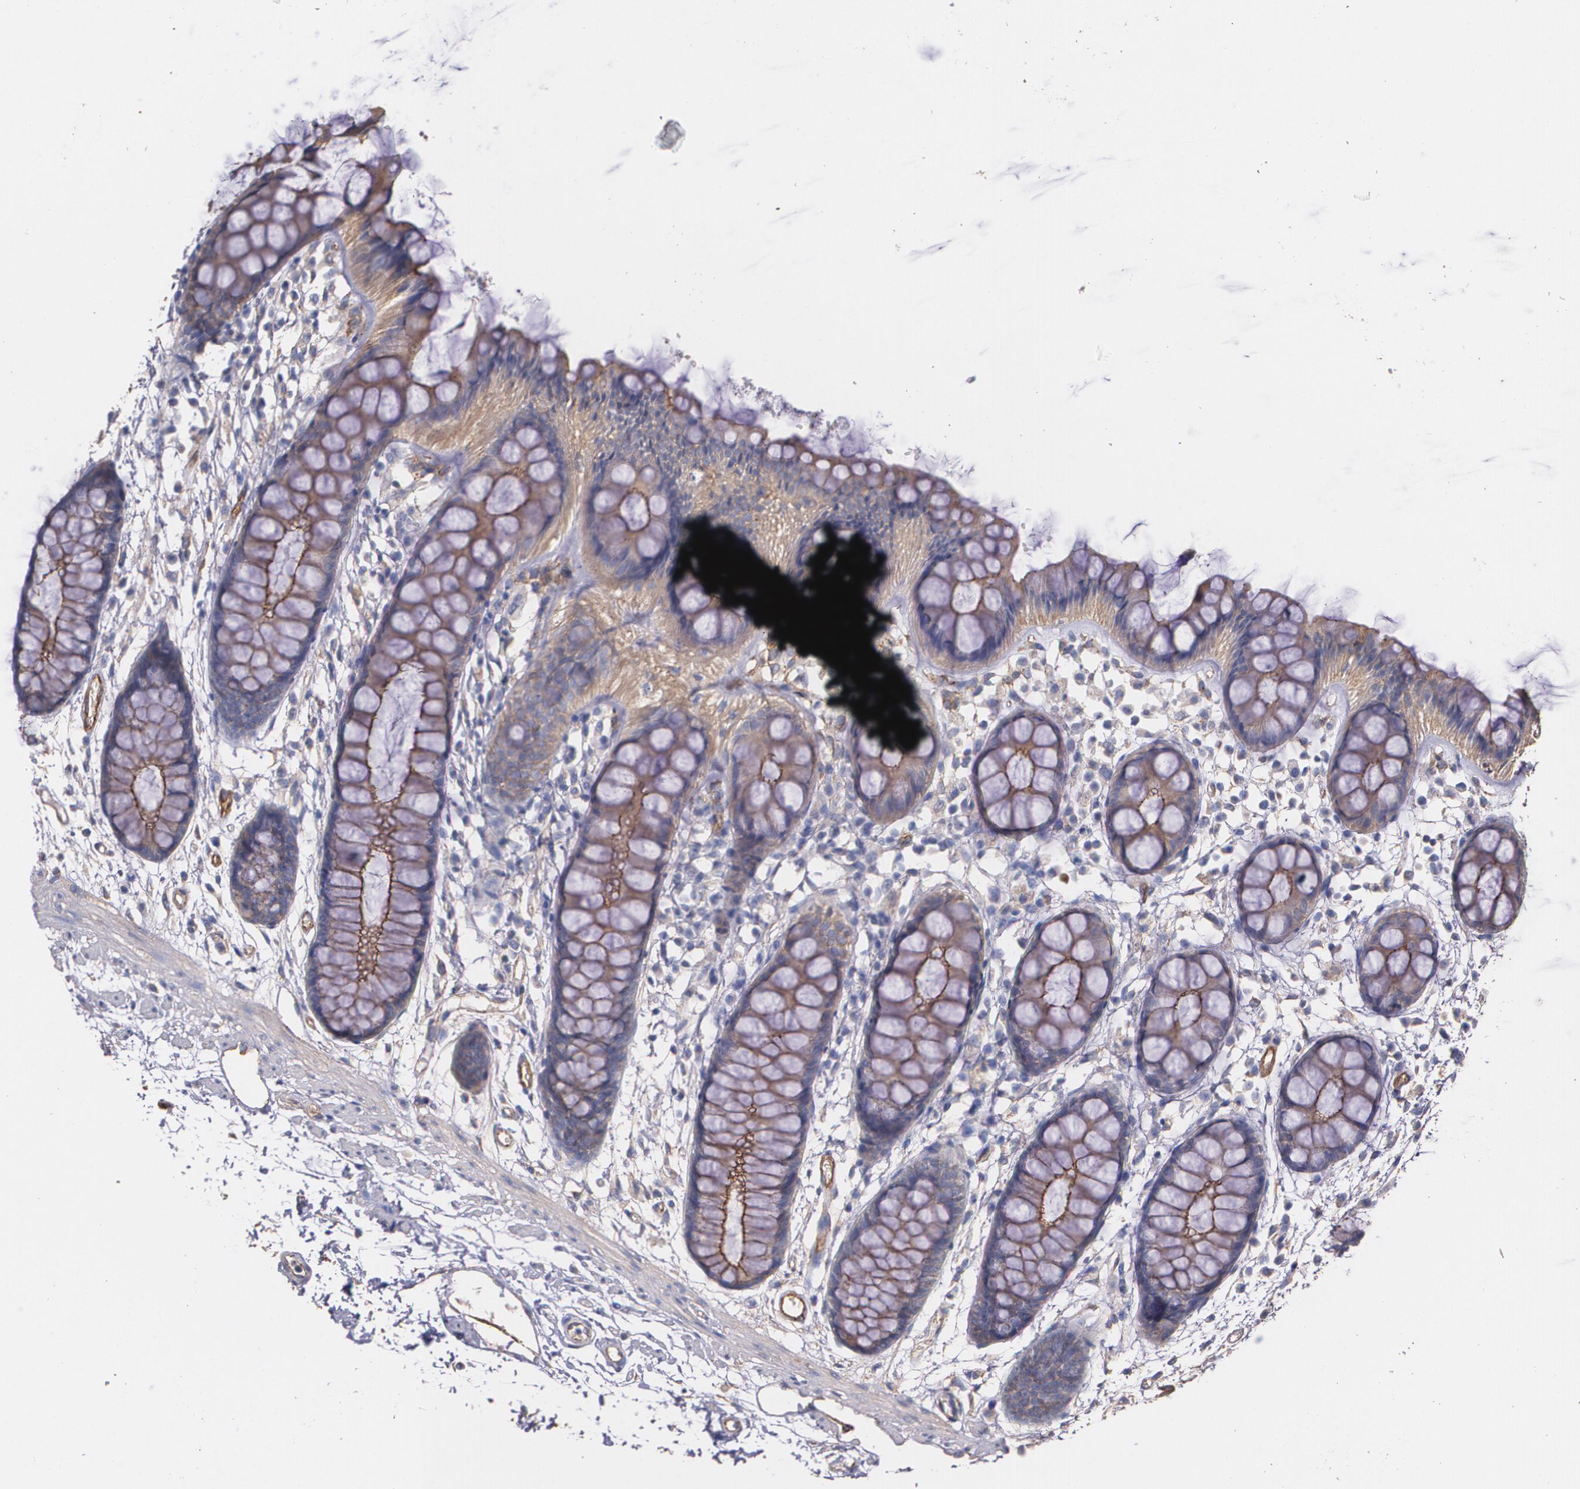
{"staining": {"intensity": "moderate", "quantity": ">75%", "location": "cytoplasmic/membranous"}, "tissue": "rectum", "cell_type": "Glandular cells", "image_type": "normal", "snomed": [{"axis": "morphology", "description": "Normal tissue, NOS"}, {"axis": "topography", "description": "Rectum"}], "caption": "High-power microscopy captured an IHC image of normal rectum, revealing moderate cytoplasmic/membranous staining in about >75% of glandular cells. (IHC, brightfield microscopy, high magnification).", "gene": "TJP1", "patient": {"sex": "female", "age": 66}}